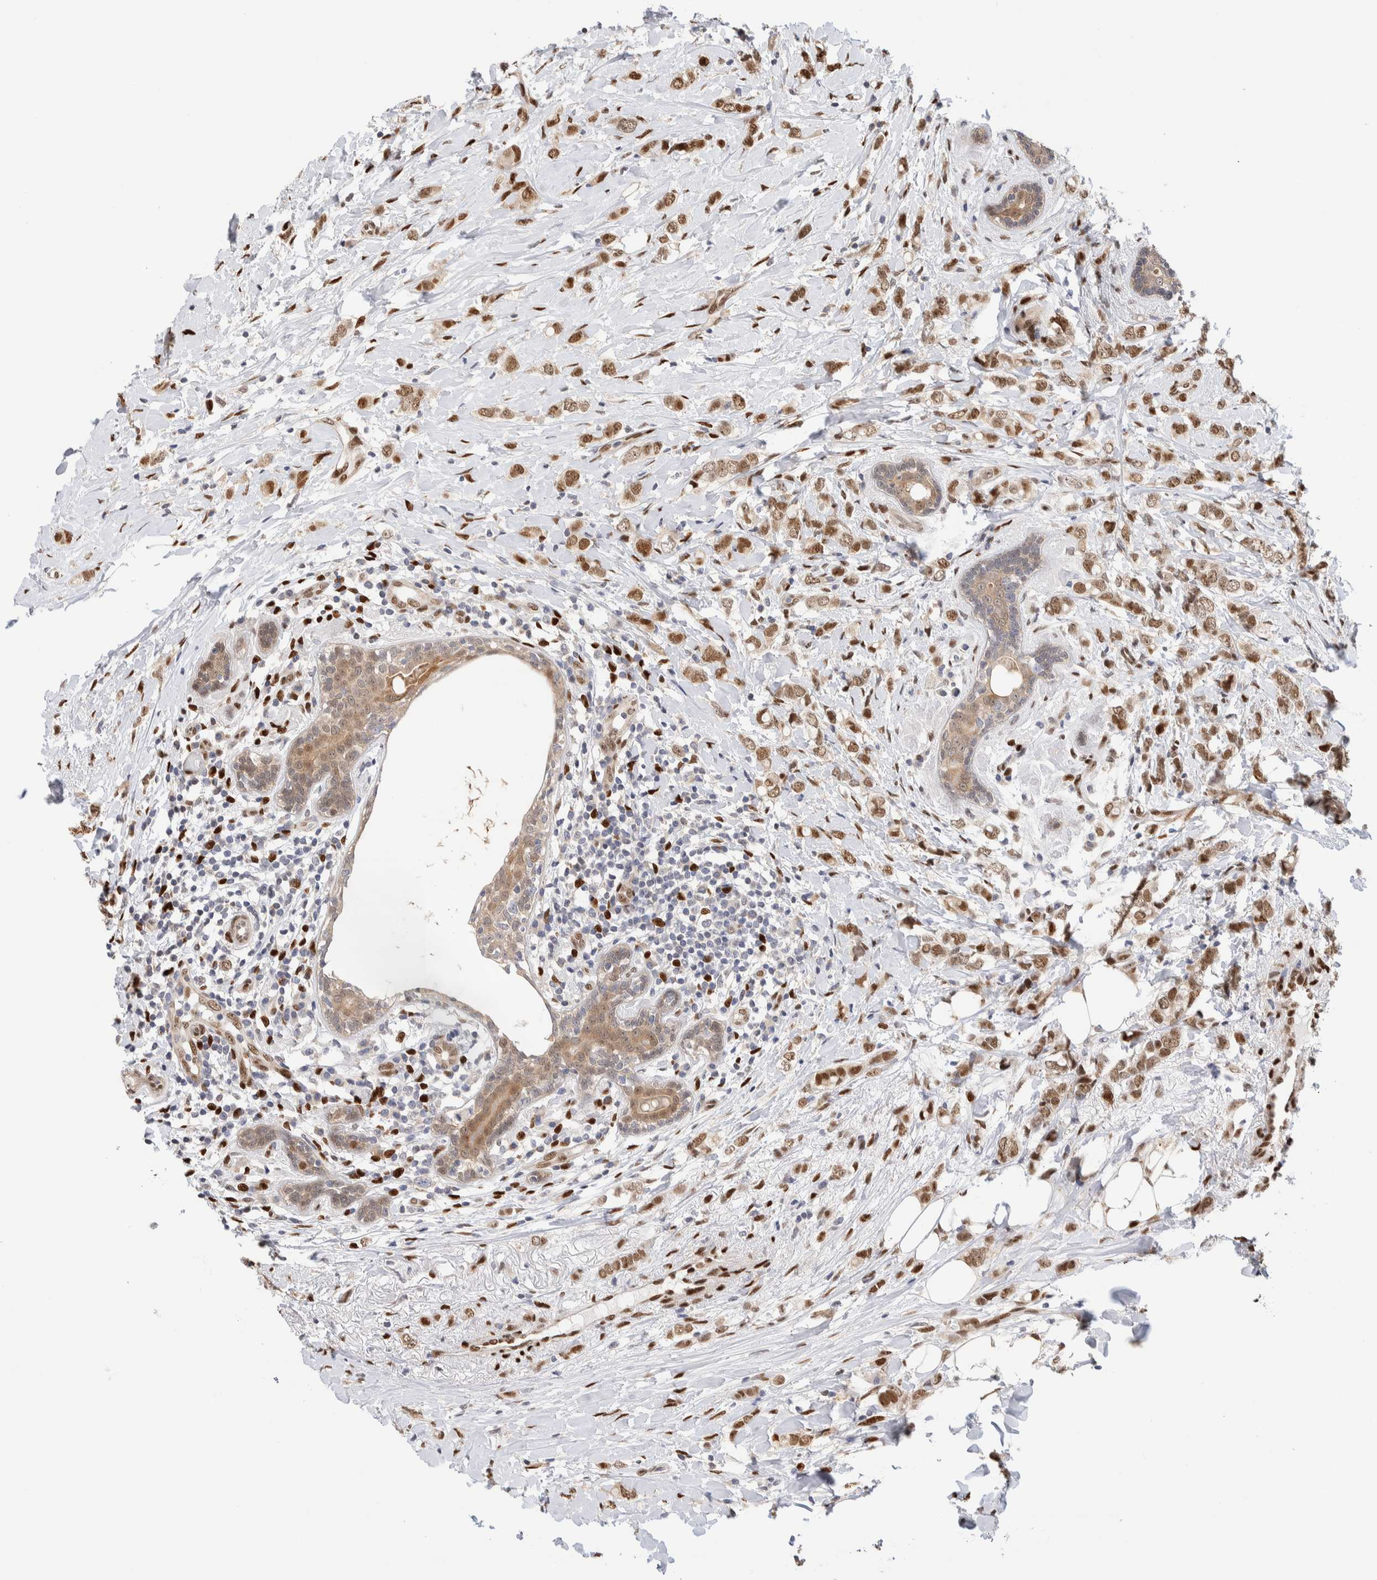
{"staining": {"intensity": "moderate", "quantity": ">75%", "location": "nuclear"}, "tissue": "breast cancer", "cell_type": "Tumor cells", "image_type": "cancer", "snomed": [{"axis": "morphology", "description": "Normal tissue, NOS"}, {"axis": "morphology", "description": "Lobular carcinoma"}, {"axis": "topography", "description": "Breast"}], "caption": "A high-resolution histopathology image shows immunohistochemistry staining of breast lobular carcinoma, which exhibits moderate nuclear expression in about >75% of tumor cells.", "gene": "NSMAF", "patient": {"sex": "female", "age": 47}}